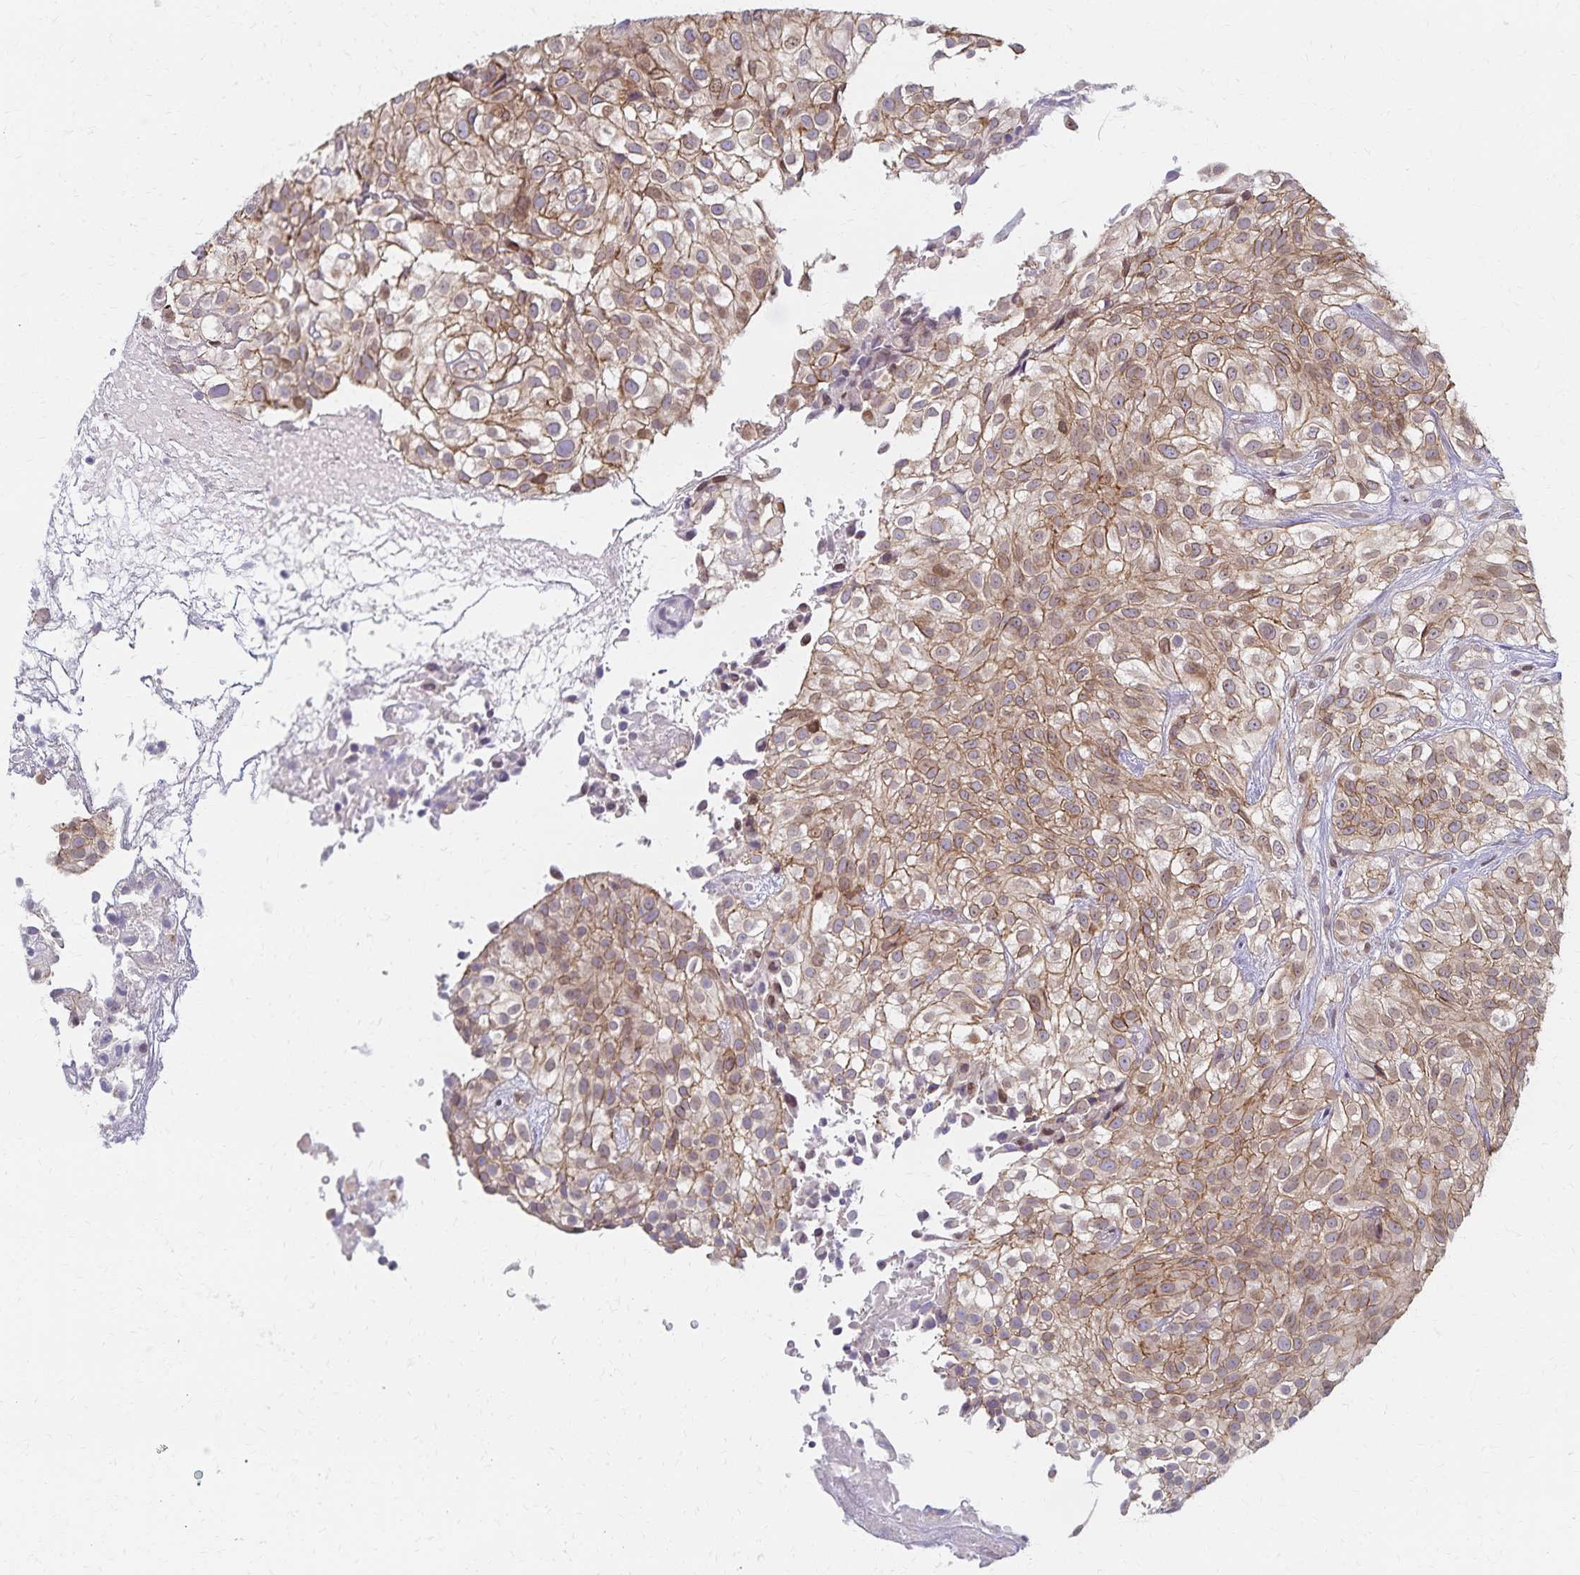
{"staining": {"intensity": "moderate", "quantity": ">75%", "location": "cytoplasmic/membranous"}, "tissue": "urothelial cancer", "cell_type": "Tumor cells", "image_type": "cancer", "snomed": [{"axis": "morphology", "description": "Urothelial carcinoma, High grade"}, {"axis": "topography", "description": "Urinary bladder"}], "caption": "A brown stain highlights moderate cytoplasmic/membranous positivity of a protein in human high-grade urothelial carcinoma tumor cells. (Stains: DAB in brown, nuclei in blue, Microscopy: brightfield microscopy at high magnification).", "gene": "RAB9B", "patient": {"sex": "male", "age": 56}}